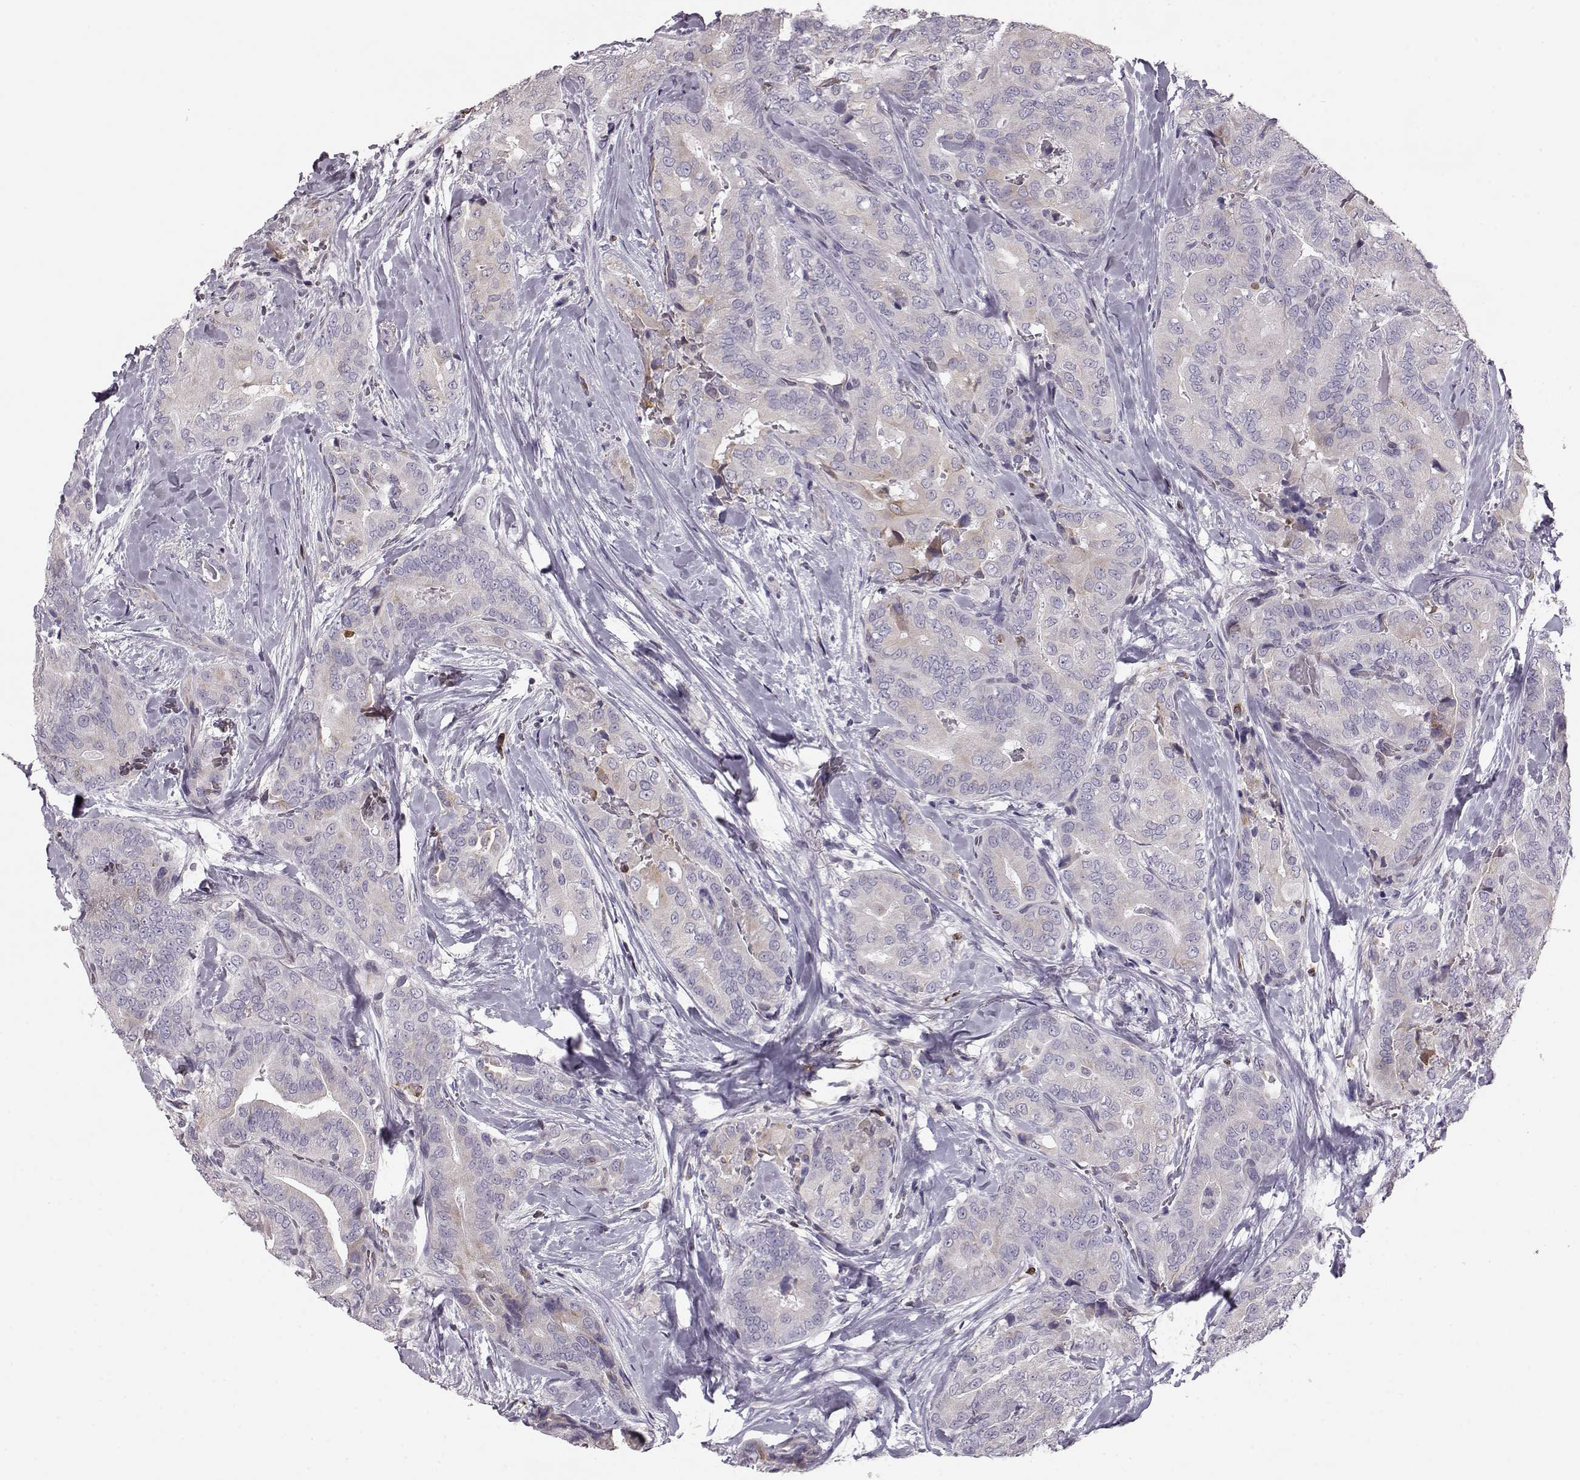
{"staining": {"intensity": "weak", "quantity": "<25%", "location": "cytoplasmic/membranous"}, "tissue": "thyroid cancer", "cell_type": "Tumor cells", "image_type": "cancer", "snomed": [{"axis": "morphology", "description": "Papillary adenocarcinoma, NOS"}, {"axis": "topography", "description": "Thyroid gland"}], "caption": "An immunohistochemistry (IHC) photomicrograph of thyroid papillary adenocarcinoma is shown. There is no staining in tumor cells of thyroid papillary adenocarcinoma.", "gene": "ELOVL5", "patient": {"sex": "male", "age": 61}}